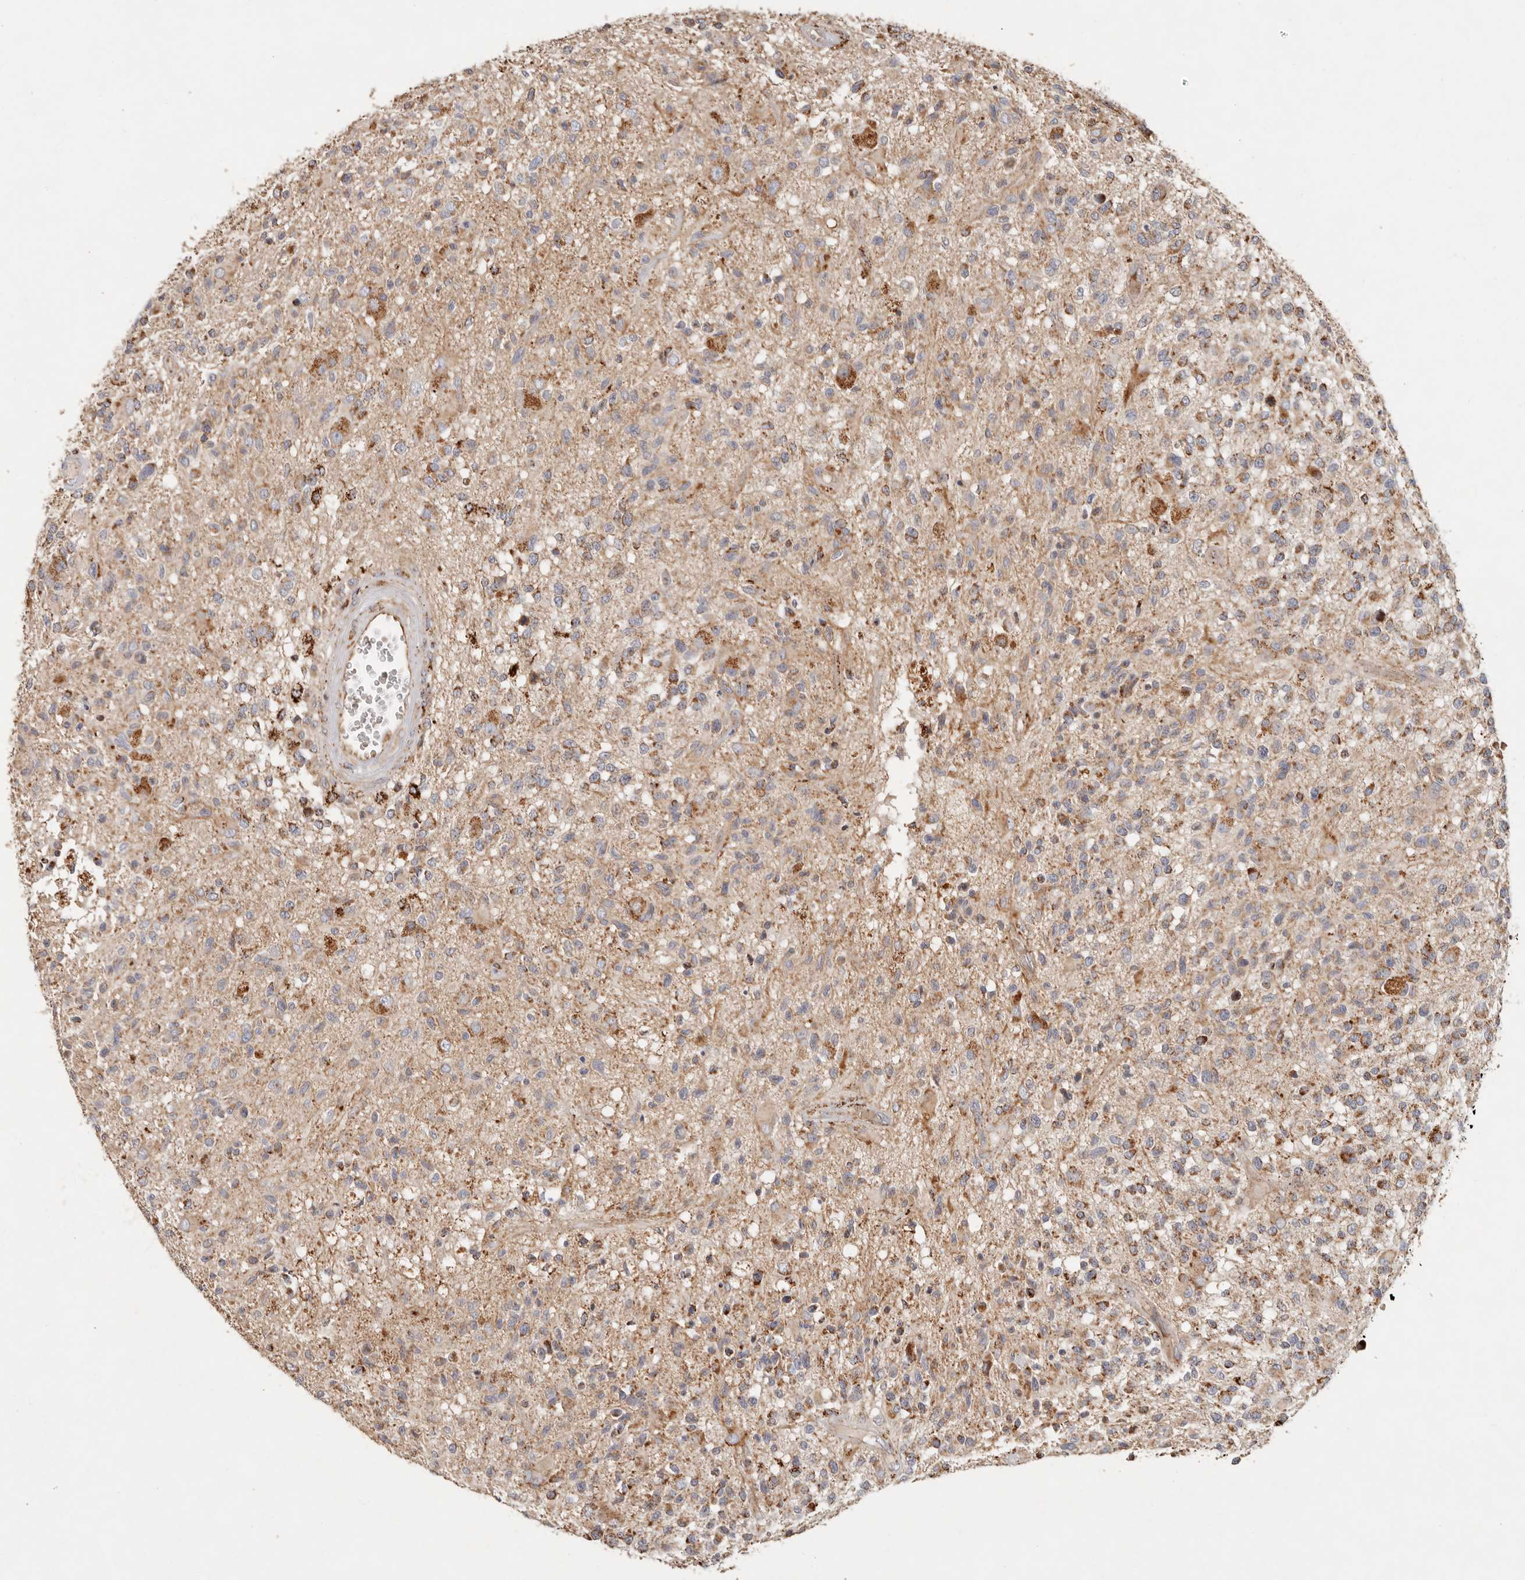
{"staining": {"intensity": "moderate", "quantity": ">75%", "location": "cytoplasmic/membranous"}, "tissue": "glioma", "cell_type": "Tumor cells", "image_type": "cancer", "snomed": [{"axis": "morphology", "description": "Glioma, malignant, High grade"}, {"axis": "morphology", "description": "Glioblastoma, NOS"}, {"axis": "topography", "description": "Brain"}], "caption": "Immunohistochemistry (IHC) histopathology image of human malignant high-grade glioma stained for a protein (brown), which shows medium levels of moderate cytoplasmic/membranous expression in about >75% of tumor cells.", "gene": "ARHGEF10L", "patient": {"sex": "male", "age": 60}}